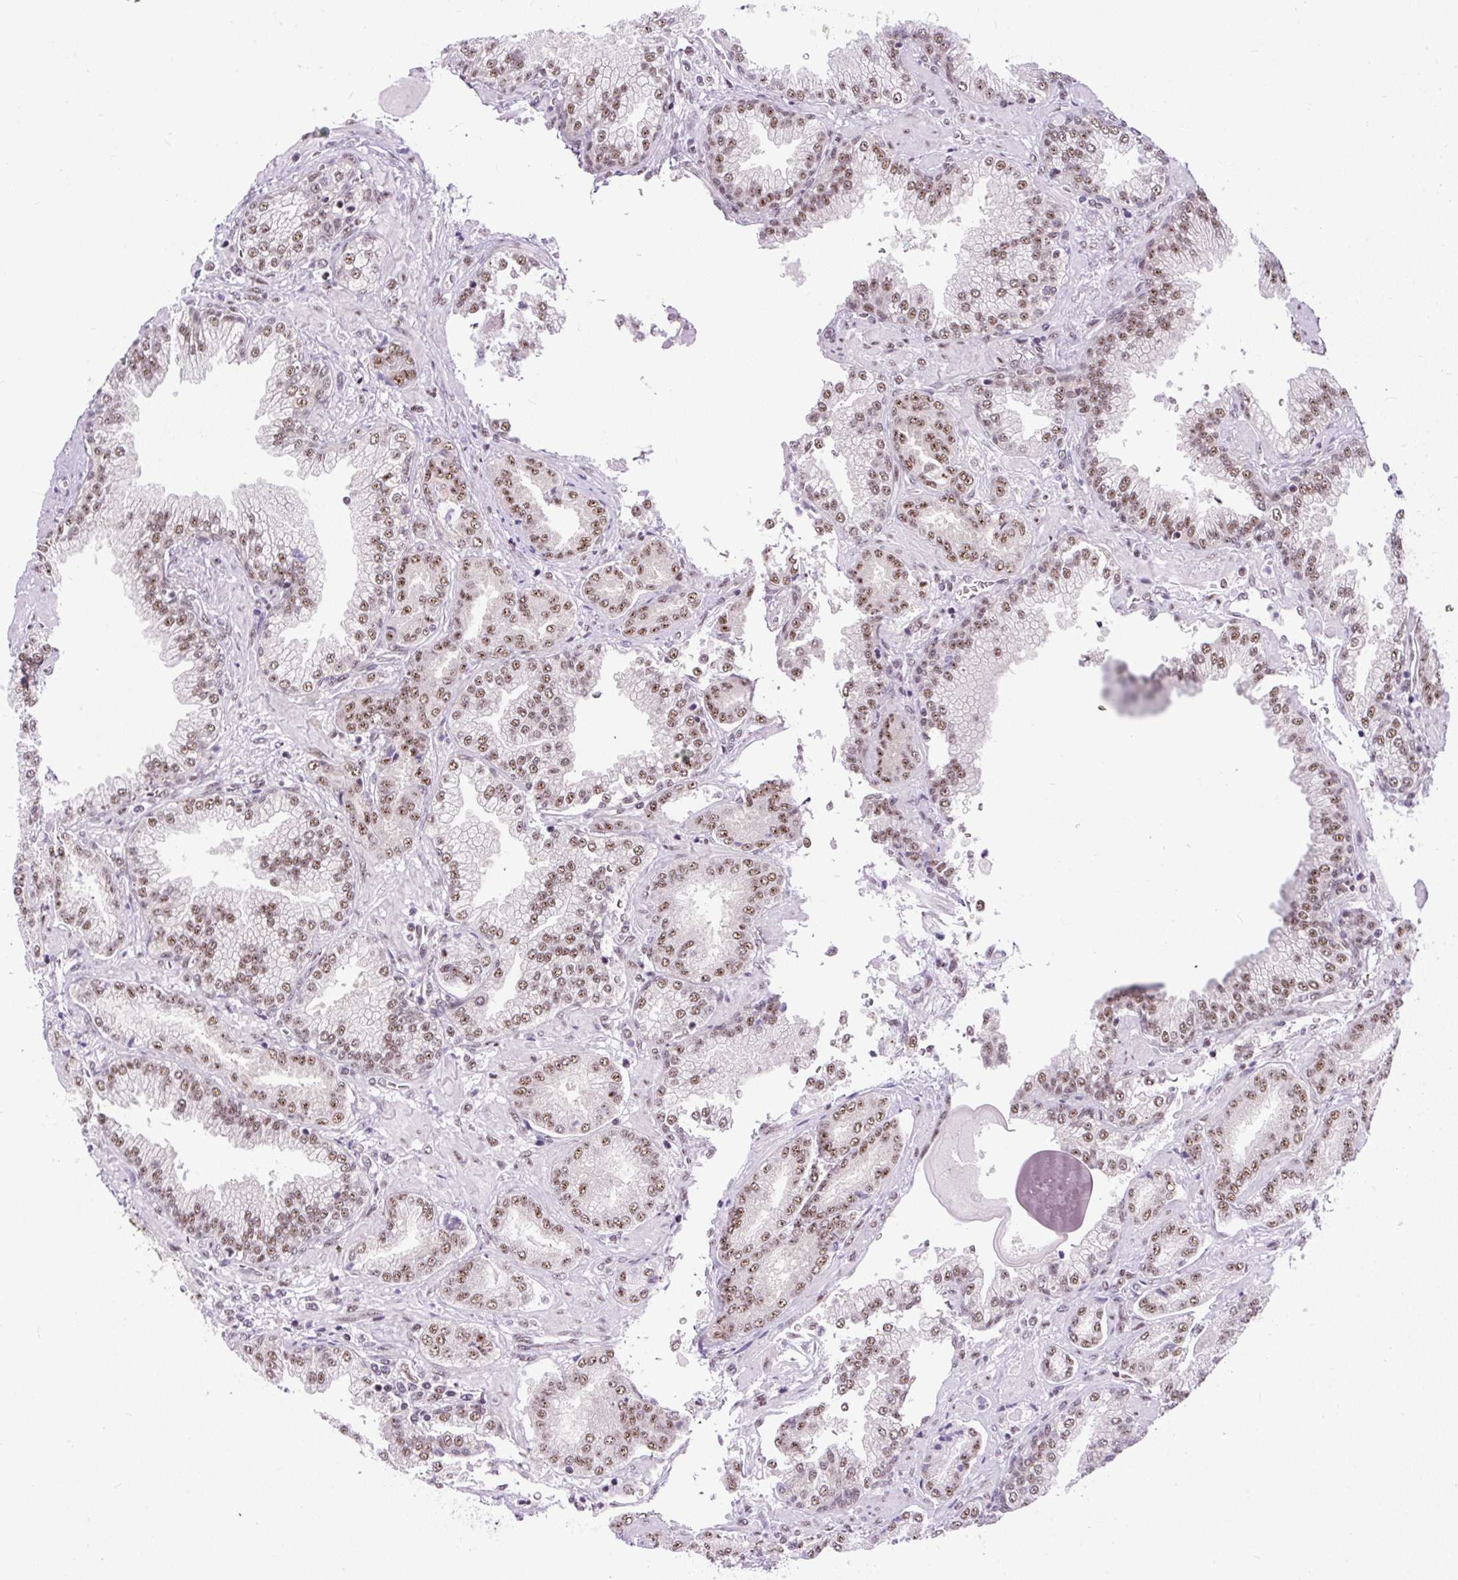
{"staining": {"intensity": "moderate", "quantity": ">75%", "location": "nuclear"}, "tissue": "prostate cancer", "cell_type": "Tumor cells", "image_type": "cancer", "snomed": [{"axis": "morphology", "description": "Adenocarcinoma, High grade"}, {"axis": "topography", "description": "Prostate"}], "caption": "Tumor cells show medium levels of moderate nuclear staining in about >75% of cells in human prostate high-grade adenocarcinoma. The staining was performed using DAB (3,3'-diaminobenzidine), with brown indicating positive protein expression. Nuclei are stained blue with hematoxylin.", "gene": "SMC5", "patient": {"sex": "male", "age": 72}}